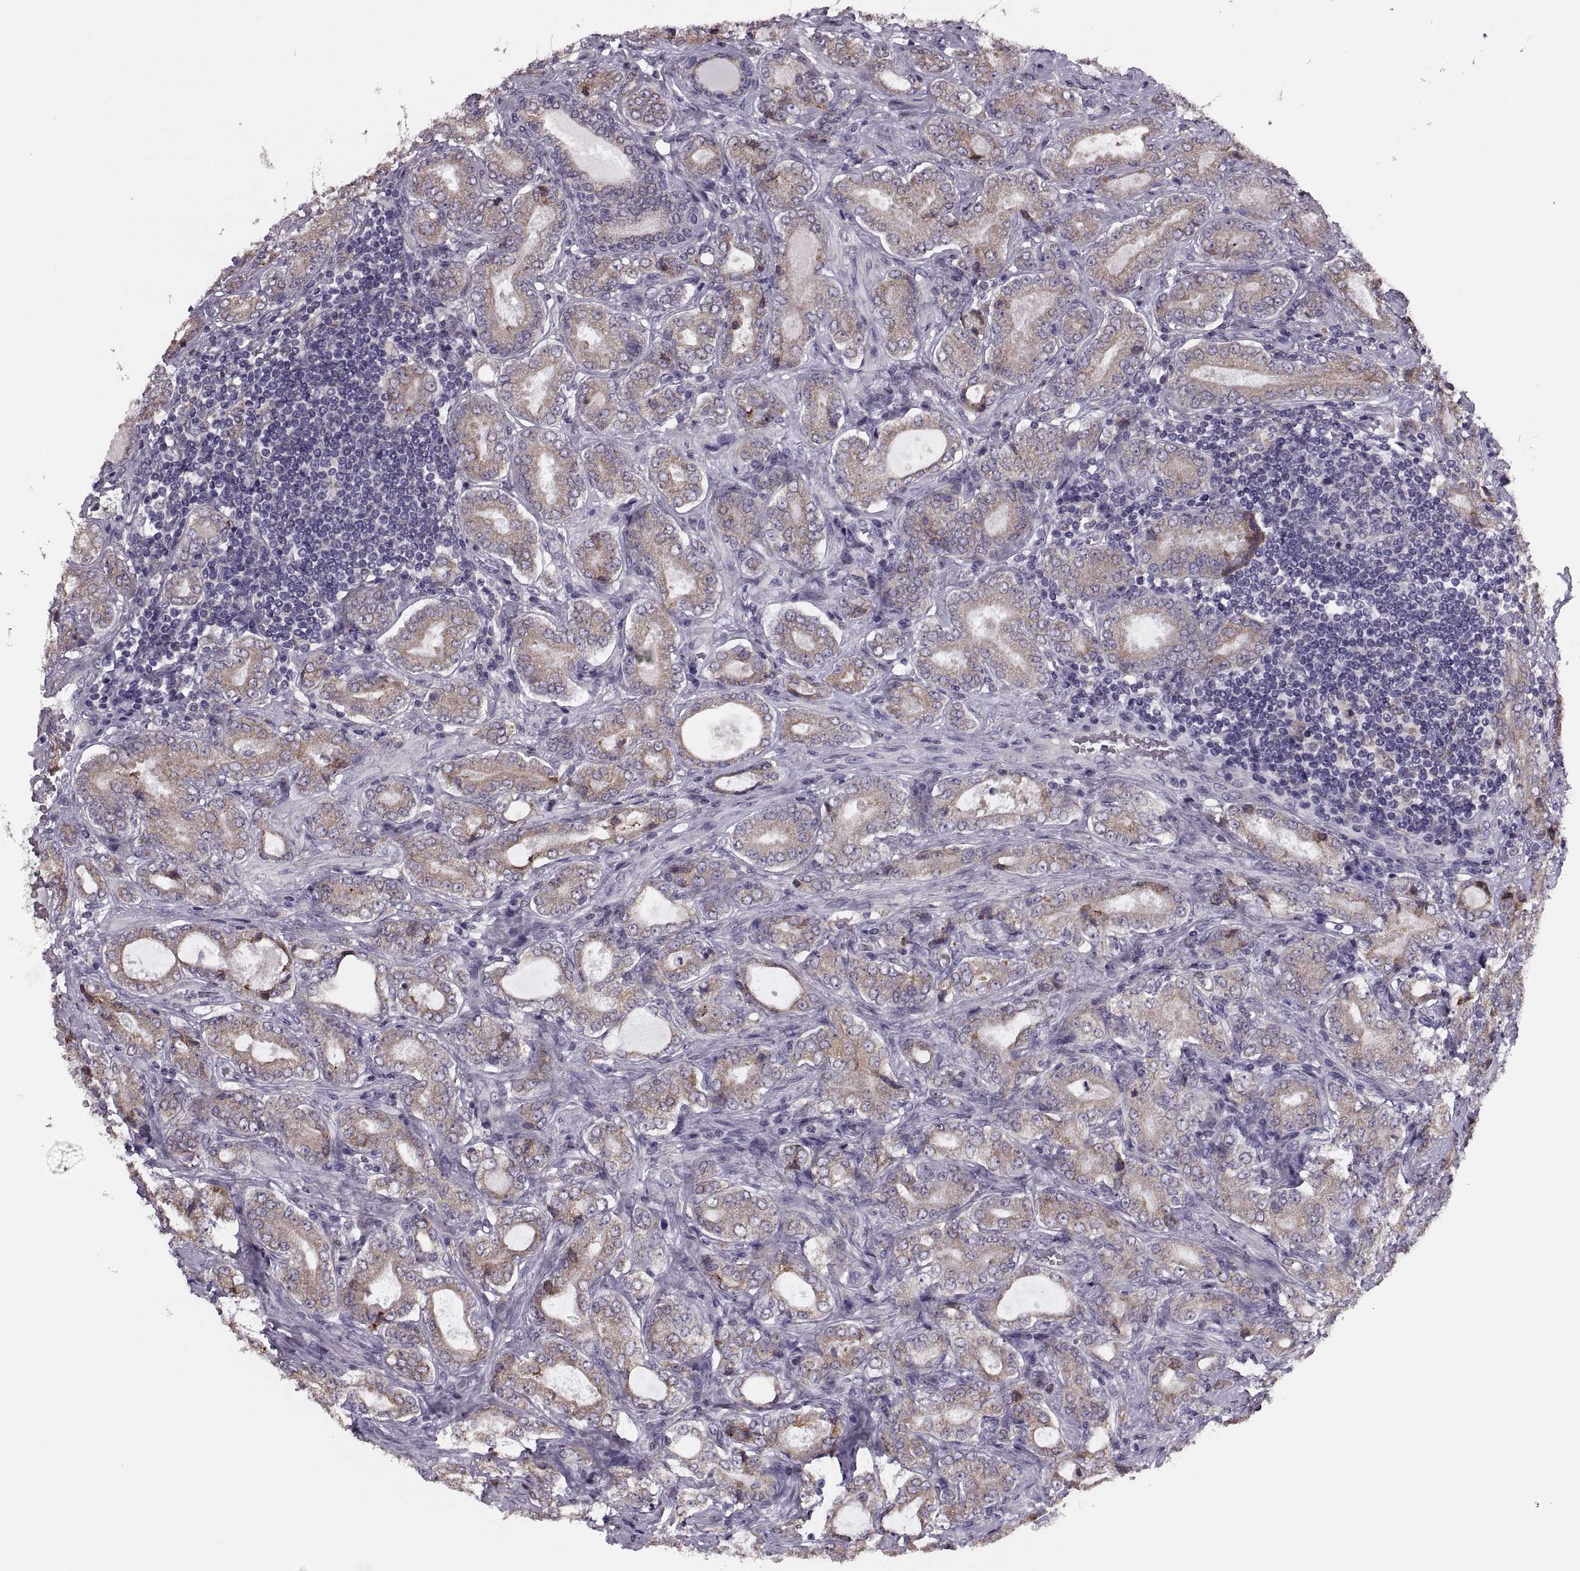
{"staining": {"intensity": "moderate", "quantity": "25%-75%", "location": "cytoplasmic/membranous"}, "tissue": "prostate cancer", "cell_type": "Tumor cells", "image_type": "cancer", "snomed": [{"axis": "morphology", "description": "Adenocarcinoma, NOS"}, {"axis": "topography", "description": "Prostate"}], "caption": "Human prostate cancer stained with a brown dye exhibits moderate cytoplasmic/membranous positive positivity in about 25%-75% of tumor cells.", "gene": "LETM2", "patient": {"sex": "male", "age": 64}}